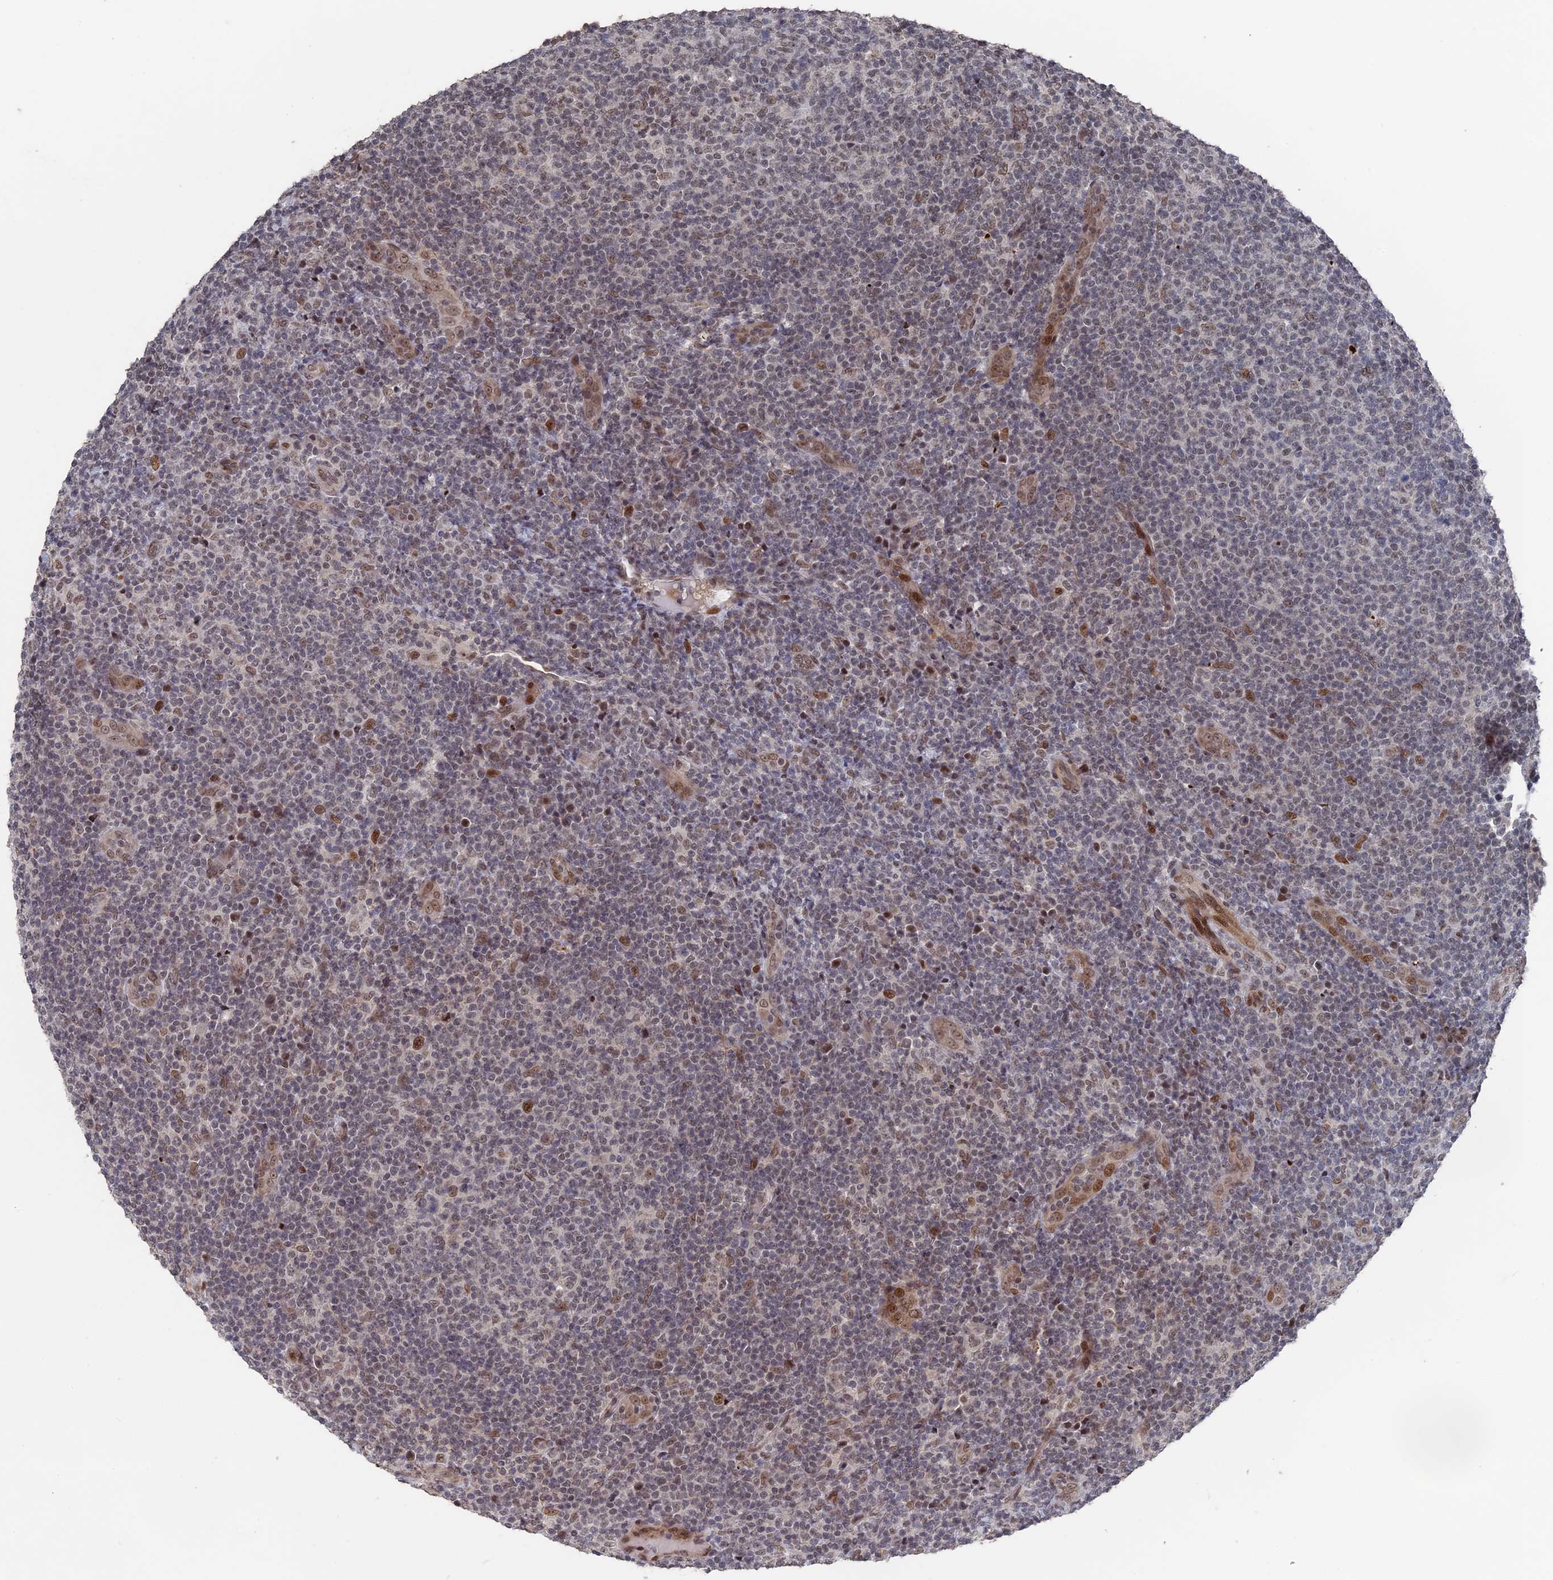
{"staining": {"intensity": "moderate", "quantity": "<25%", "location": "nuclear"}, "tissue": "lymphoma", "cell_type": "Tumor cells", "image_type": "cancer", "snomed": [{"axis": "morphology", "description": "Malignant lymphoma, non-Hodgkin's type, Low grade"}, {"axis": "topography", "description": "Lymph node"}], "caption": "Protein expression analysis of human lymphoma reveals moderate nuclear expression in approximately <25% of tumor cells.", "gene": "NR2C2AP", "patient": {"sex": "male", "age": 66}}